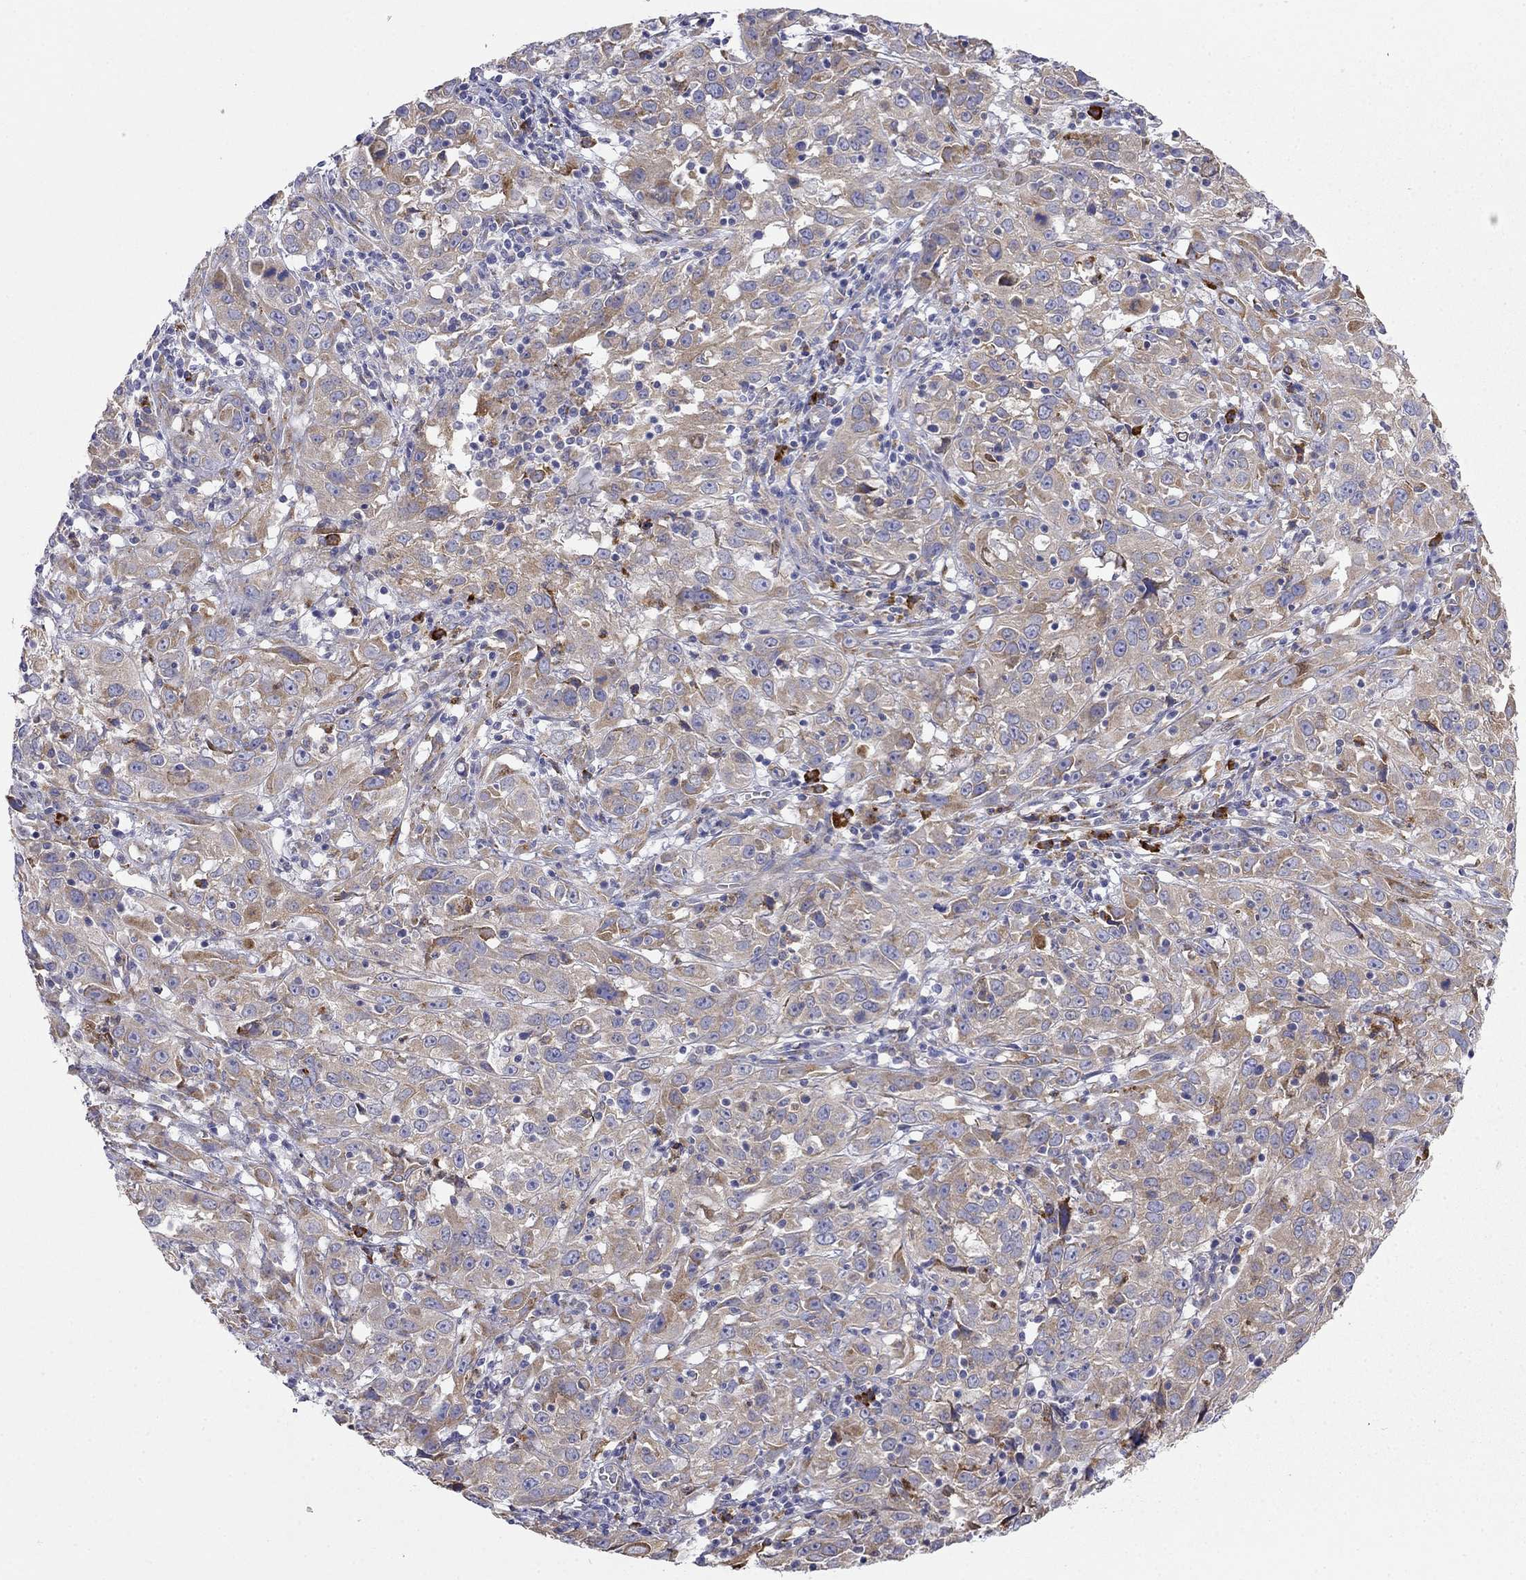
{"staining": {"intensity": "moderate", "quantity": ">75%", "location": "cytoplasmic/membranous"}, "tissue": "cervical cancer", "cell_type": "Tumor cells", "image_type": "cancer", "snomed": [{"axis": "morphology", "description": "Squamous cell carcinoma, NOS"}, {"axis": "topography", "description": "Cervix"}], "caption": "IHC histopathology image of neoplastic tissue: cervical cancer stained using immunohistochemistry (IHC) demonstrates medium levels of moderate protein expression localized specifically in the cytoplasmic/membranous of tumor cells, appearing as a cytoplasmic/membranous brown color.", "gene": "LONRF2", "patient": {"sex": "female", "age": 32}}